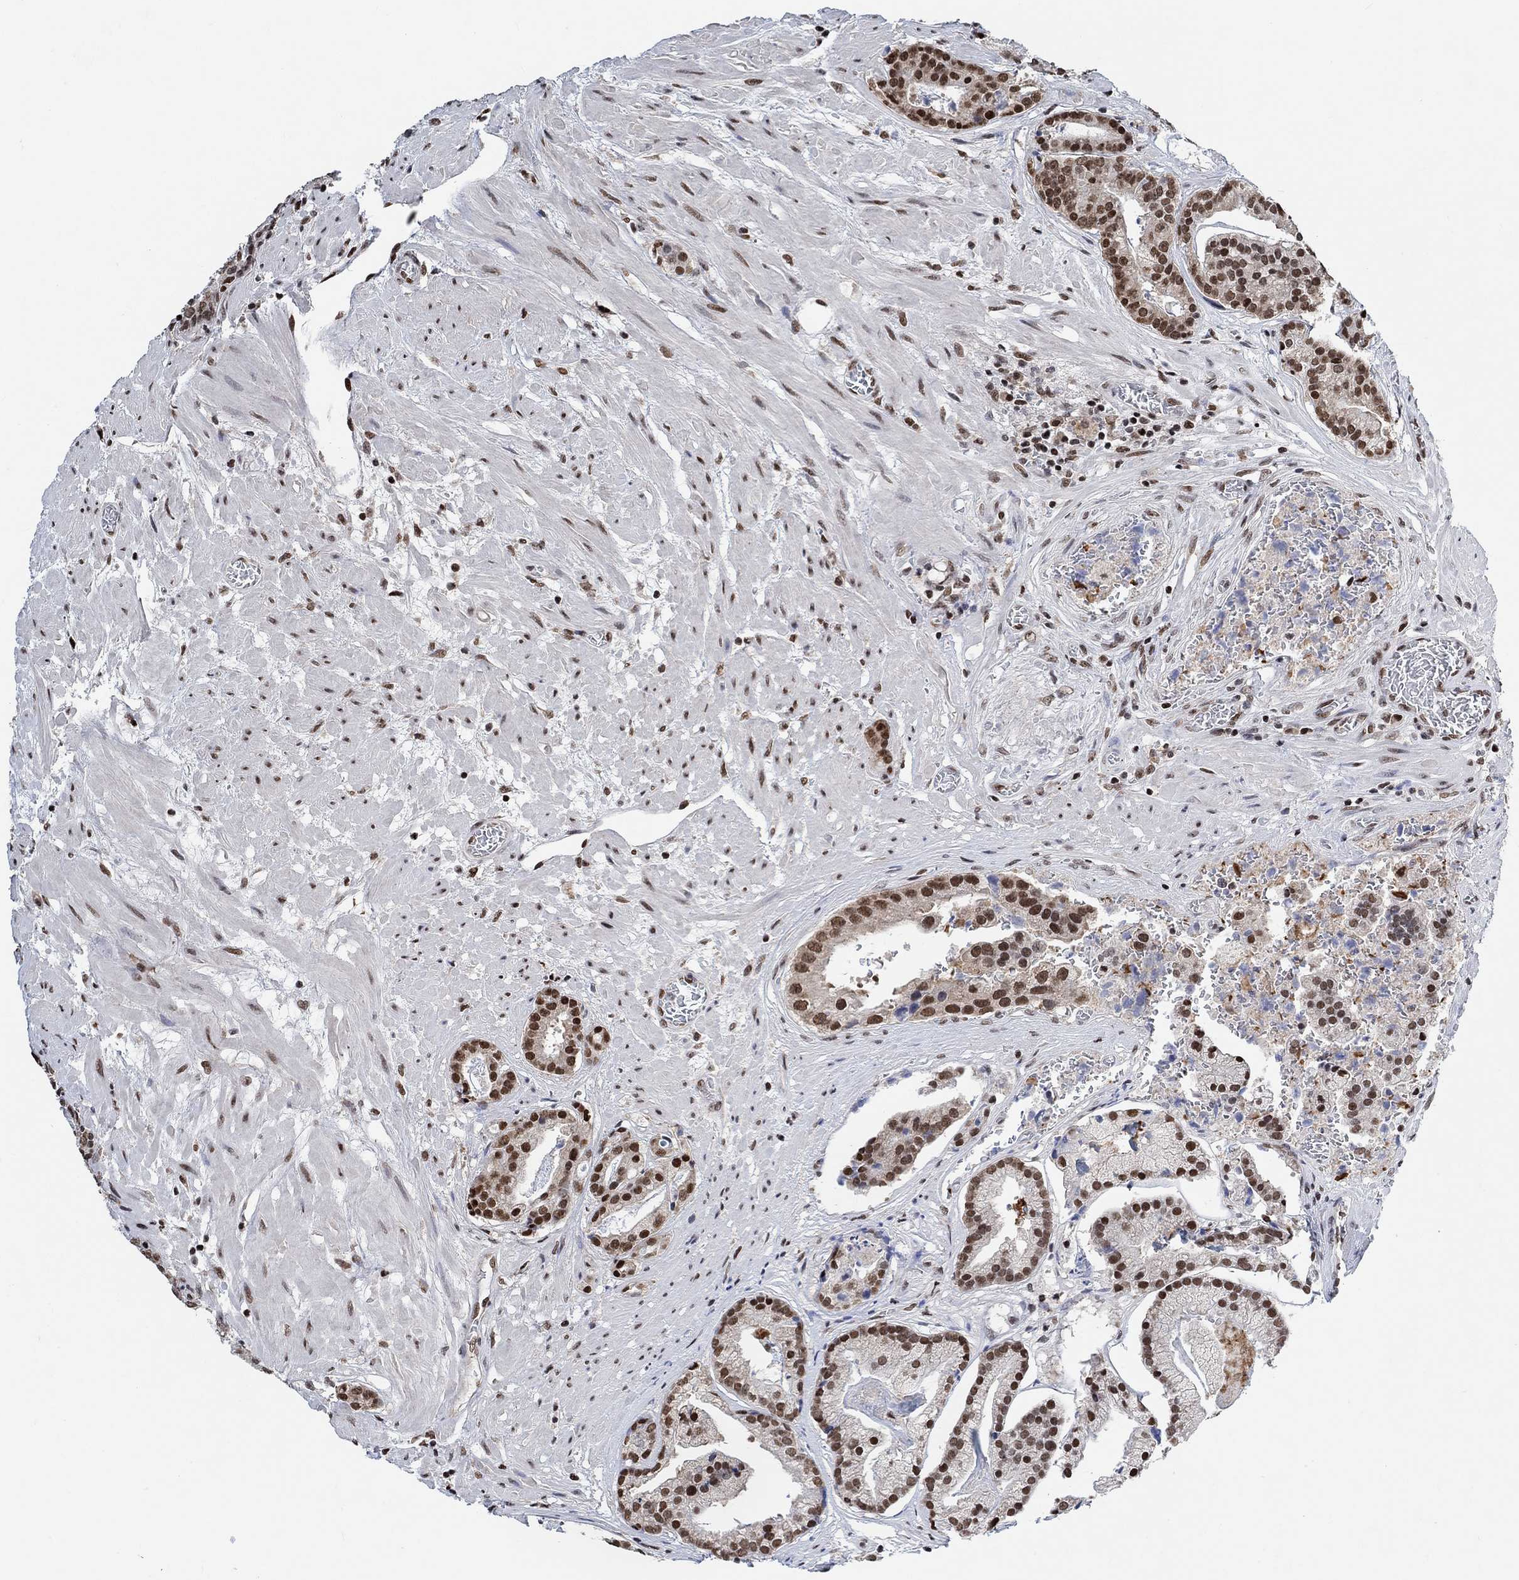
{"staining": {"intensity": "strong", "quantity": "25%-75%", "location": "nuclear"}, "tissue": "prostate cancer", "cell_type": "Tumor cells", "image_type": "cancer", "snomed": [{"axis": "morphology", "description": "Adenocarcinoma, NOS"}, {"axis": "topography", "description": "Prostate and seminal vesicle, NOS"}, {"axis": "topography", "description": "Prostate"}], "caption": "This is an image of immunohistochemistry staining of prostate cancer (adenocarcinoma), which shows strong expression in the nuclear of tumor cells.", "gene": "USP39", "patient": {"sex": "male", "age": 44}}